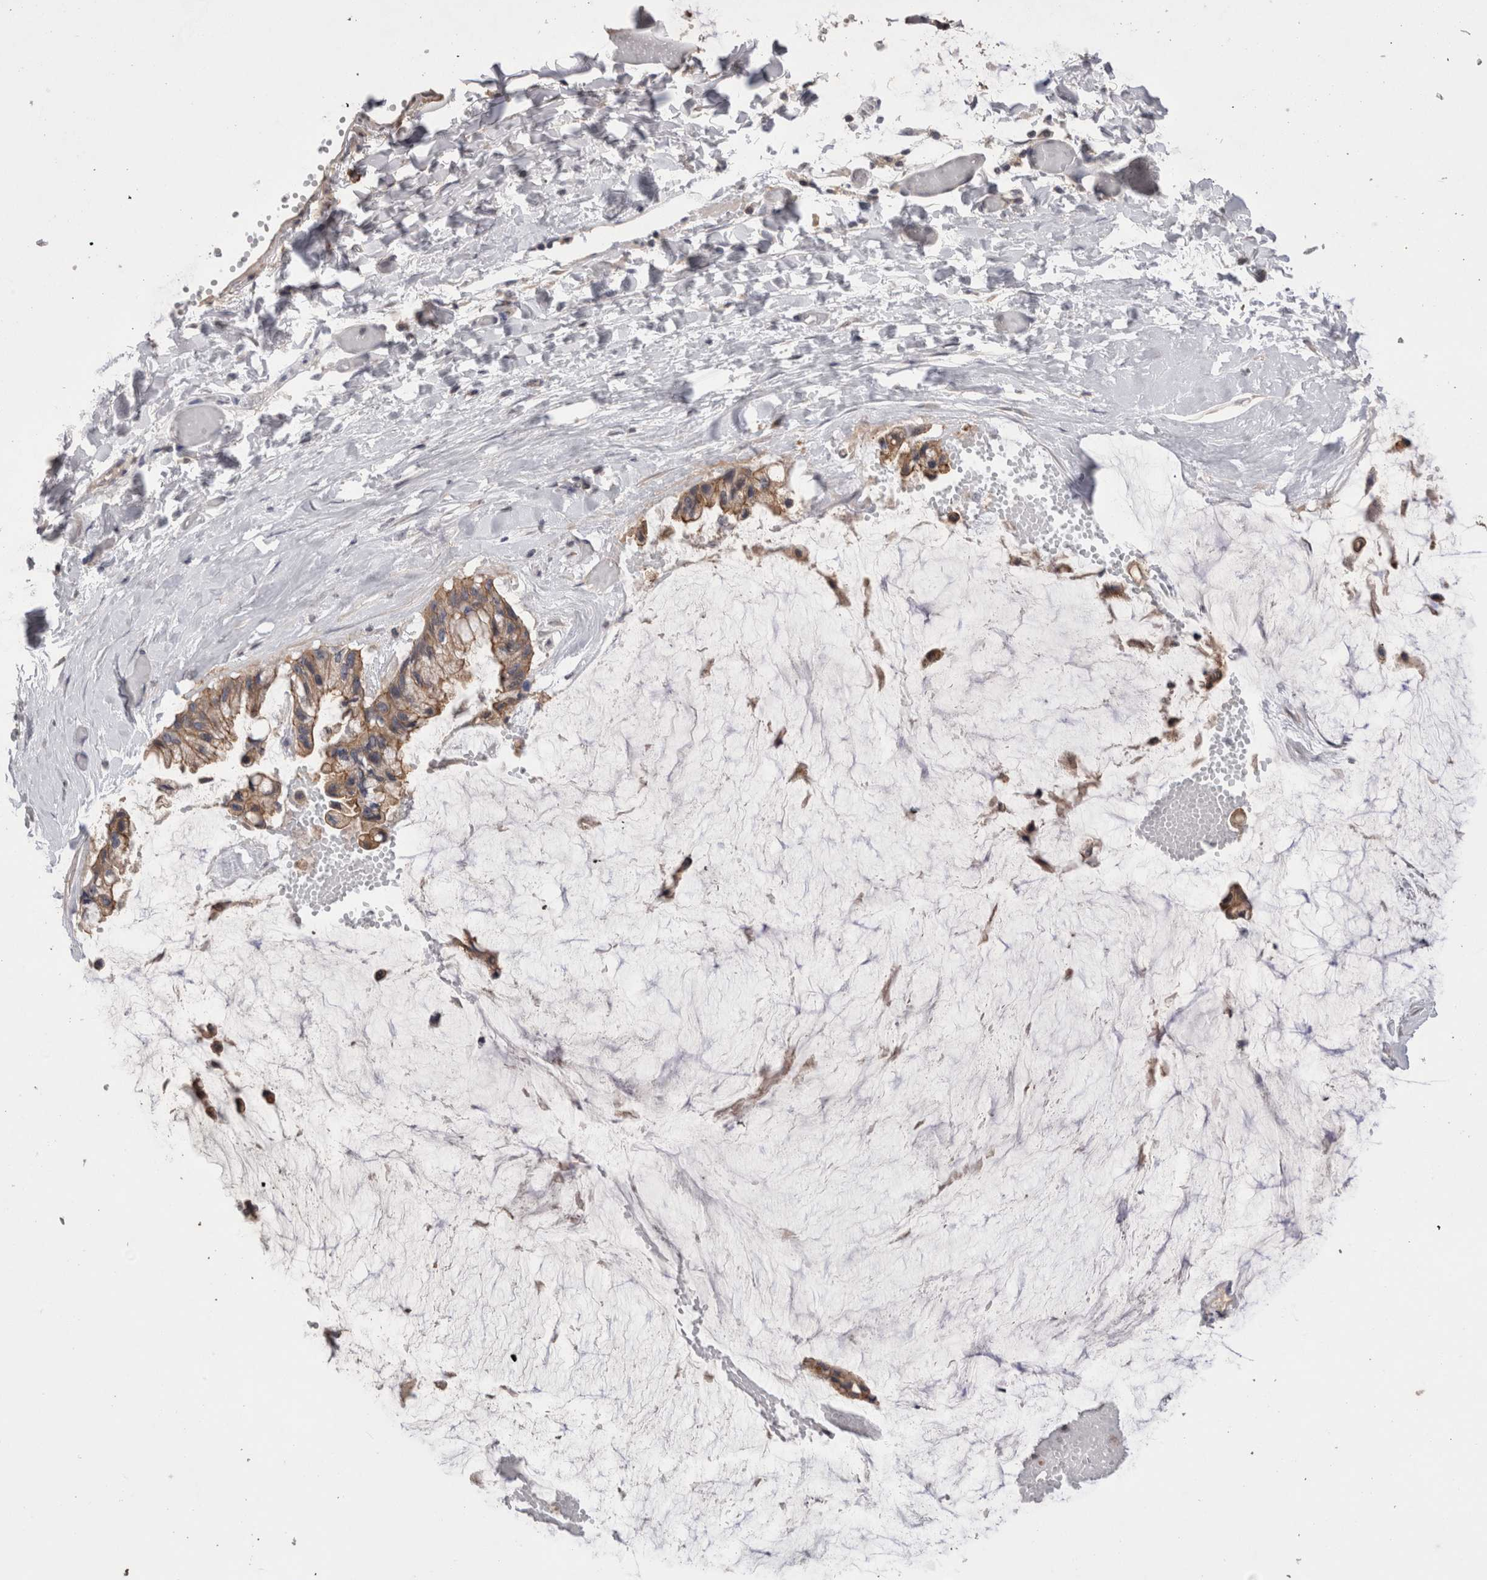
{"staining": {"intensity": "moderate", "quantity": ">75%", "location": "cytoplasmic/membranous"}, "tissue": "ovarian cancer", "cell_type": "Tumor cells", "image_type": "cancer", "snomed": [{"axis": "morphology", "description": "Cystadenocarcinoma, mucinous, NOS"}, {"axis": "topography", "description": "Ovary"}], "caption": "IHC image of neoplastic tissue: ovarian cancer stained using IHC displays medium levels of moderate protein expression localized specifically in the cytoplasmic/membranous of tumor cells, appearing as a cytoplasmic/membranous brown color.", "gene": "OTOR", "patient": {"sex": "female", "age": 39}}